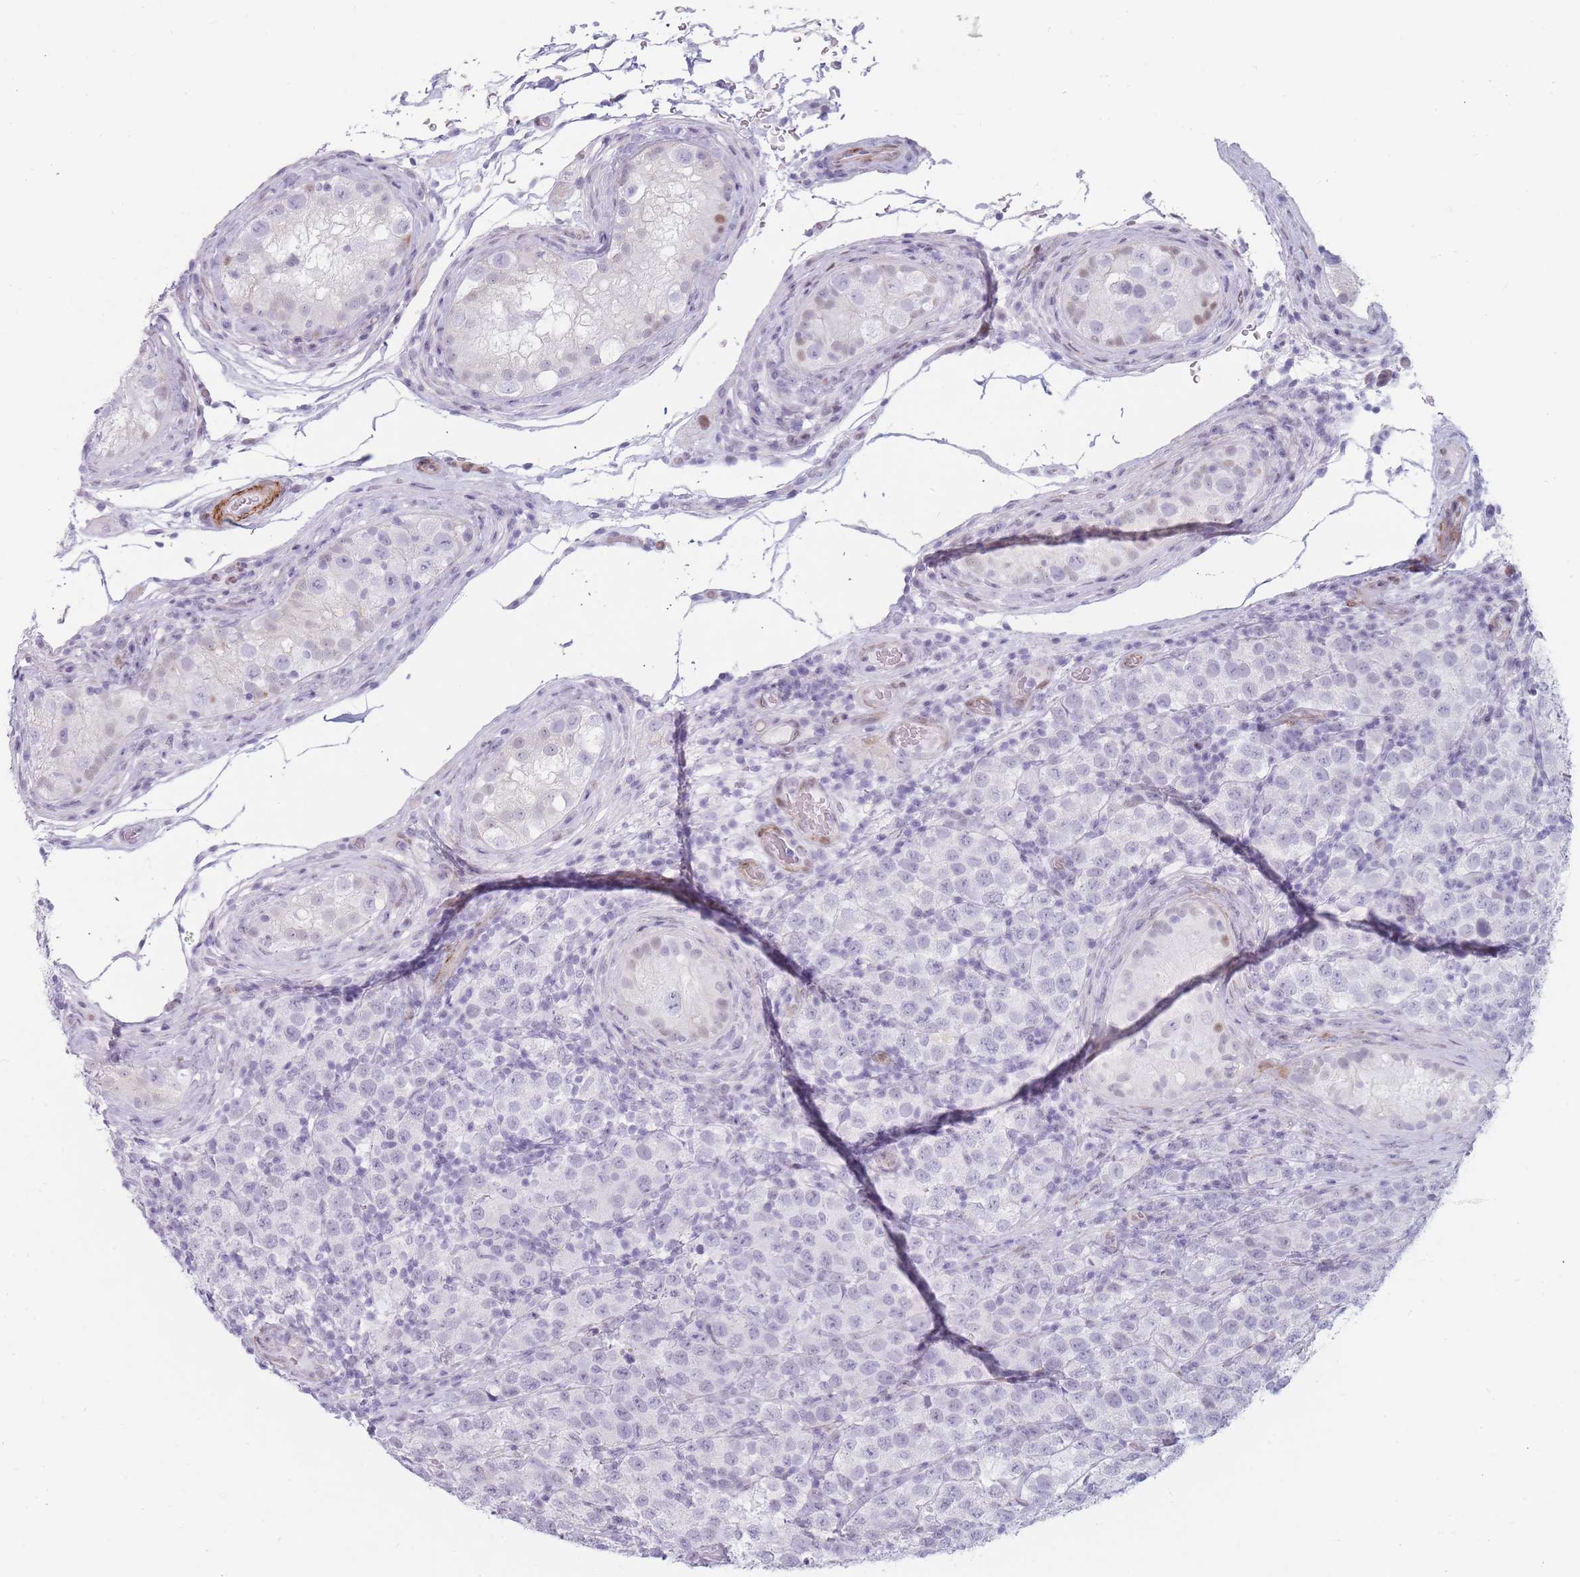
{"staining": {"intensity": "negative", "quantity": "none", "location": "none"}, "tissue": "testis cancer", "cell_type": "Tumor cells", "image_type": "cancer", "snomed": [{"axis": "morphology", "description": "Seminoma, NOS"}, {"axis": "topography", "description": "Testis"}], "caption": "This is an IHC micrograph of human testis cancer. There is no expression in tumor cells.", "gene": "IFNA6", "patient": {"sex": "male", "age": 34}}